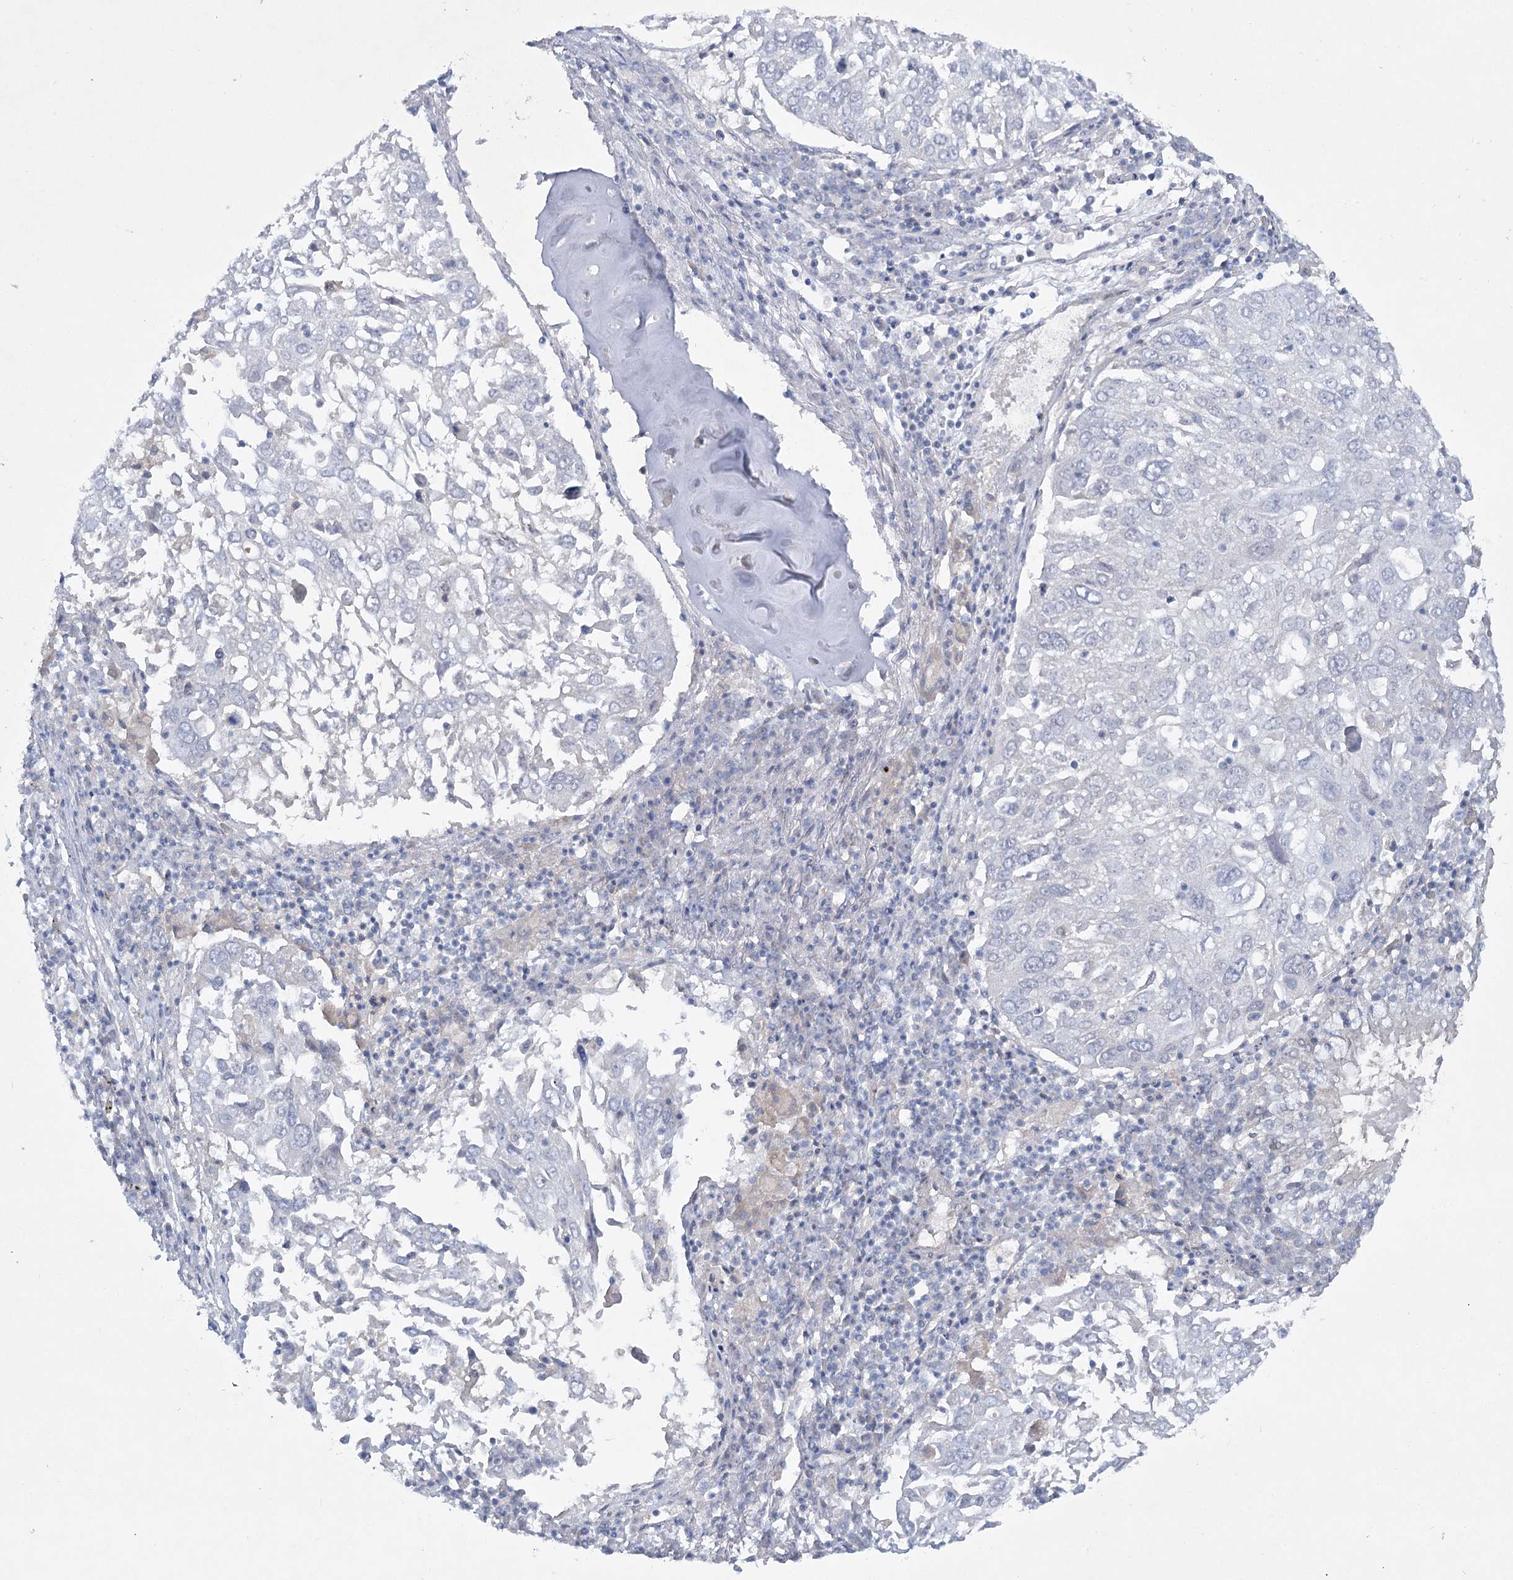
{"staining": {"intensity": "negative", "quantity": "none", "location": "none"}, "tissue": "lung cancer", "cell_type": "Tumor cells", "image_type": "cancer", "snomed": [{"axis": "morphology", "description": "Squamous cell carcinoma, NOS"}, {"axis": "topography", "description": "Lung"}], "caption": "Lung squamous cell carcinoma was stained to show a protein in brown. There is no significant expression in tumor cells.", "gene": "AAMDC", "patient": {"sex": "male", "age": 65}}